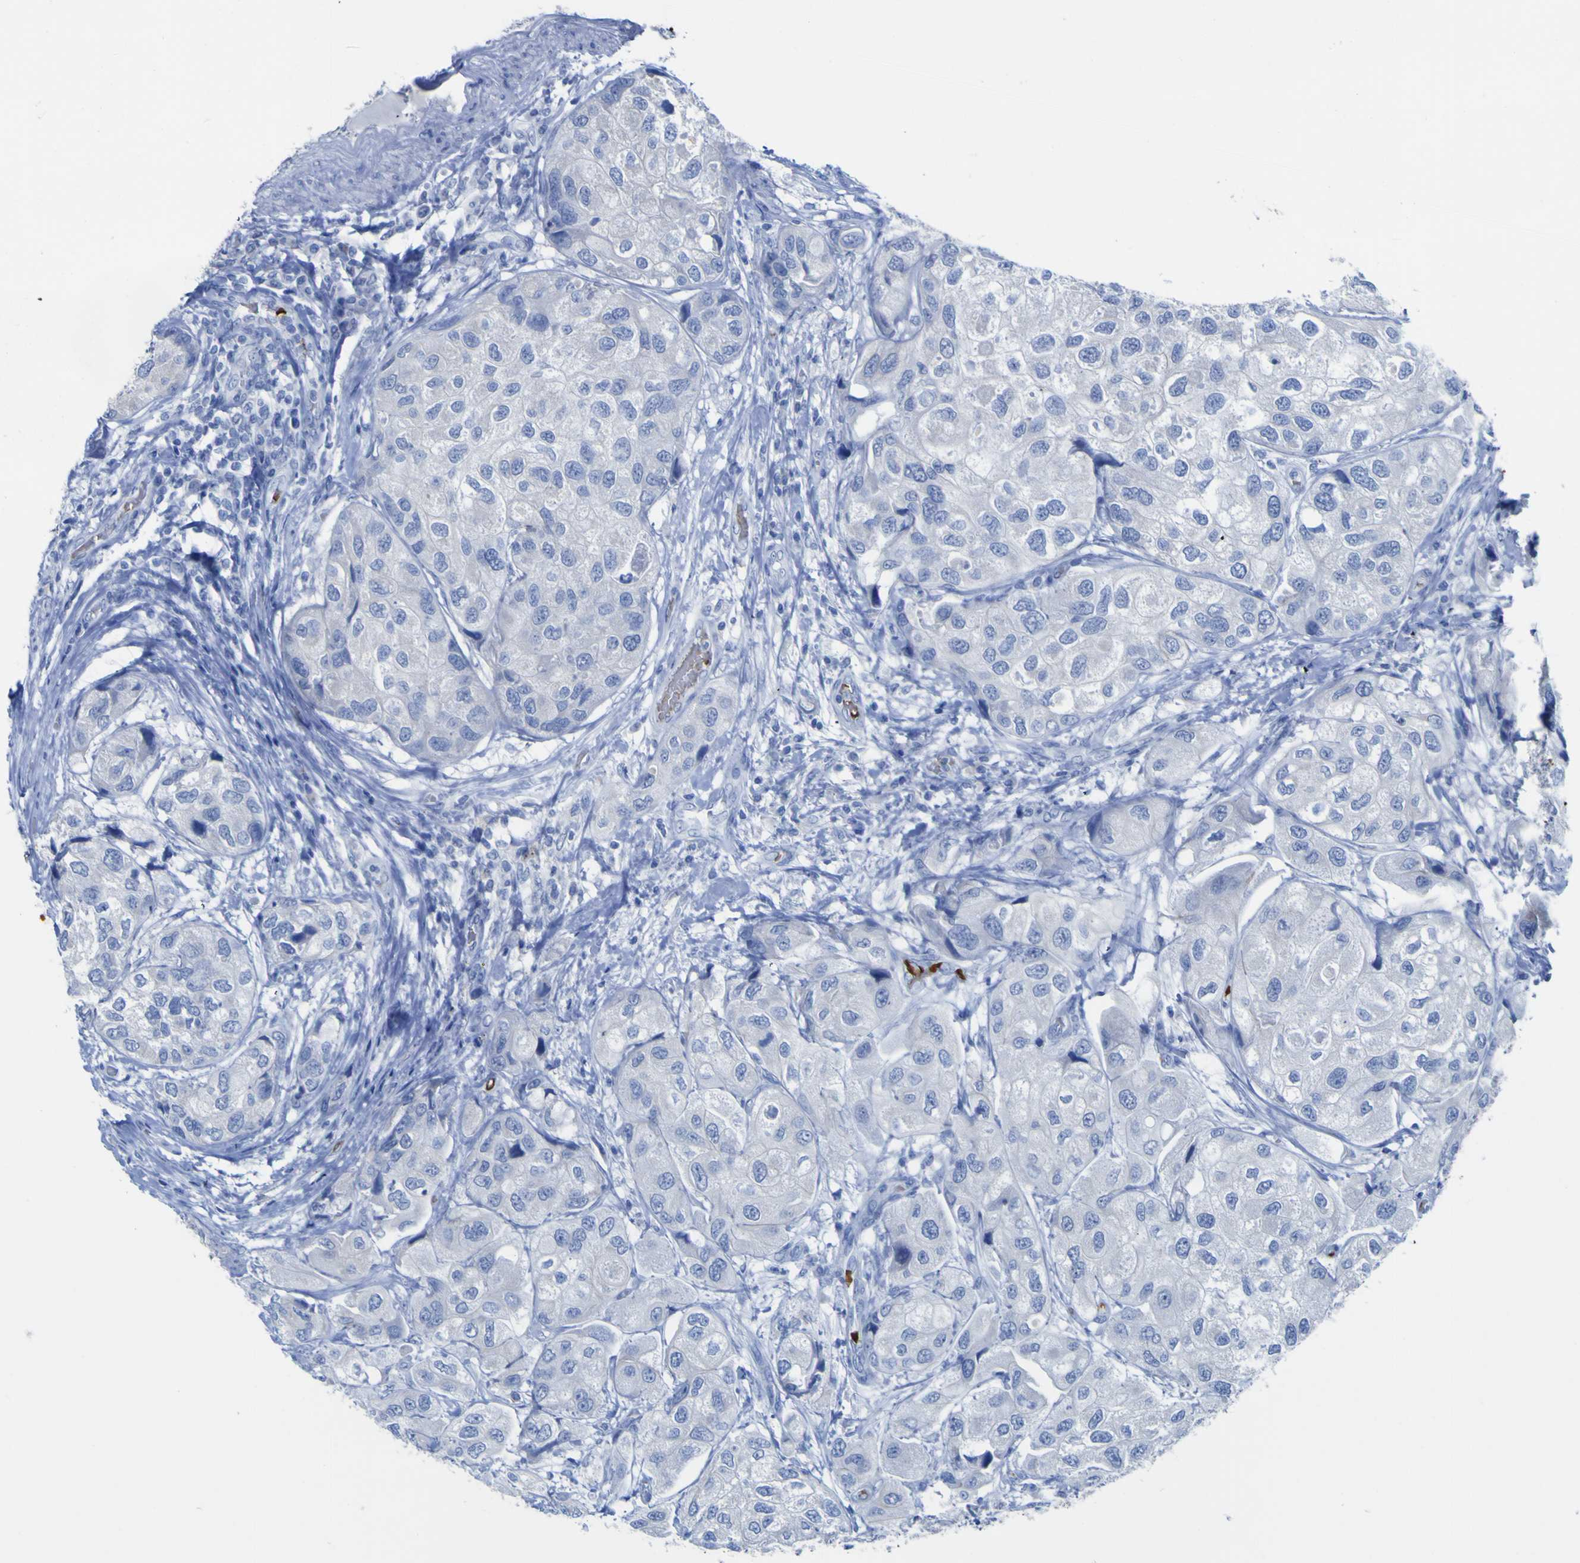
{"staining": {"intensity": "negative", "quantity": "none", "location": "none"}, "tissue": "urothelial cancer", "cell_type": "Tumor cells", "image_type": "cancer", "snomed": [{"axis": "morphology", "description": "Urothelial carcinoma, High grade"}, {"axis": "topography", "description": "Urinary bladder"}], "caption": "Protein analysis of urothelial carcinoma (high-grade) reveals no significant expression in tumor cells.", "gene": "GCM1", "patient": {"sex": "female", "age": 64}}